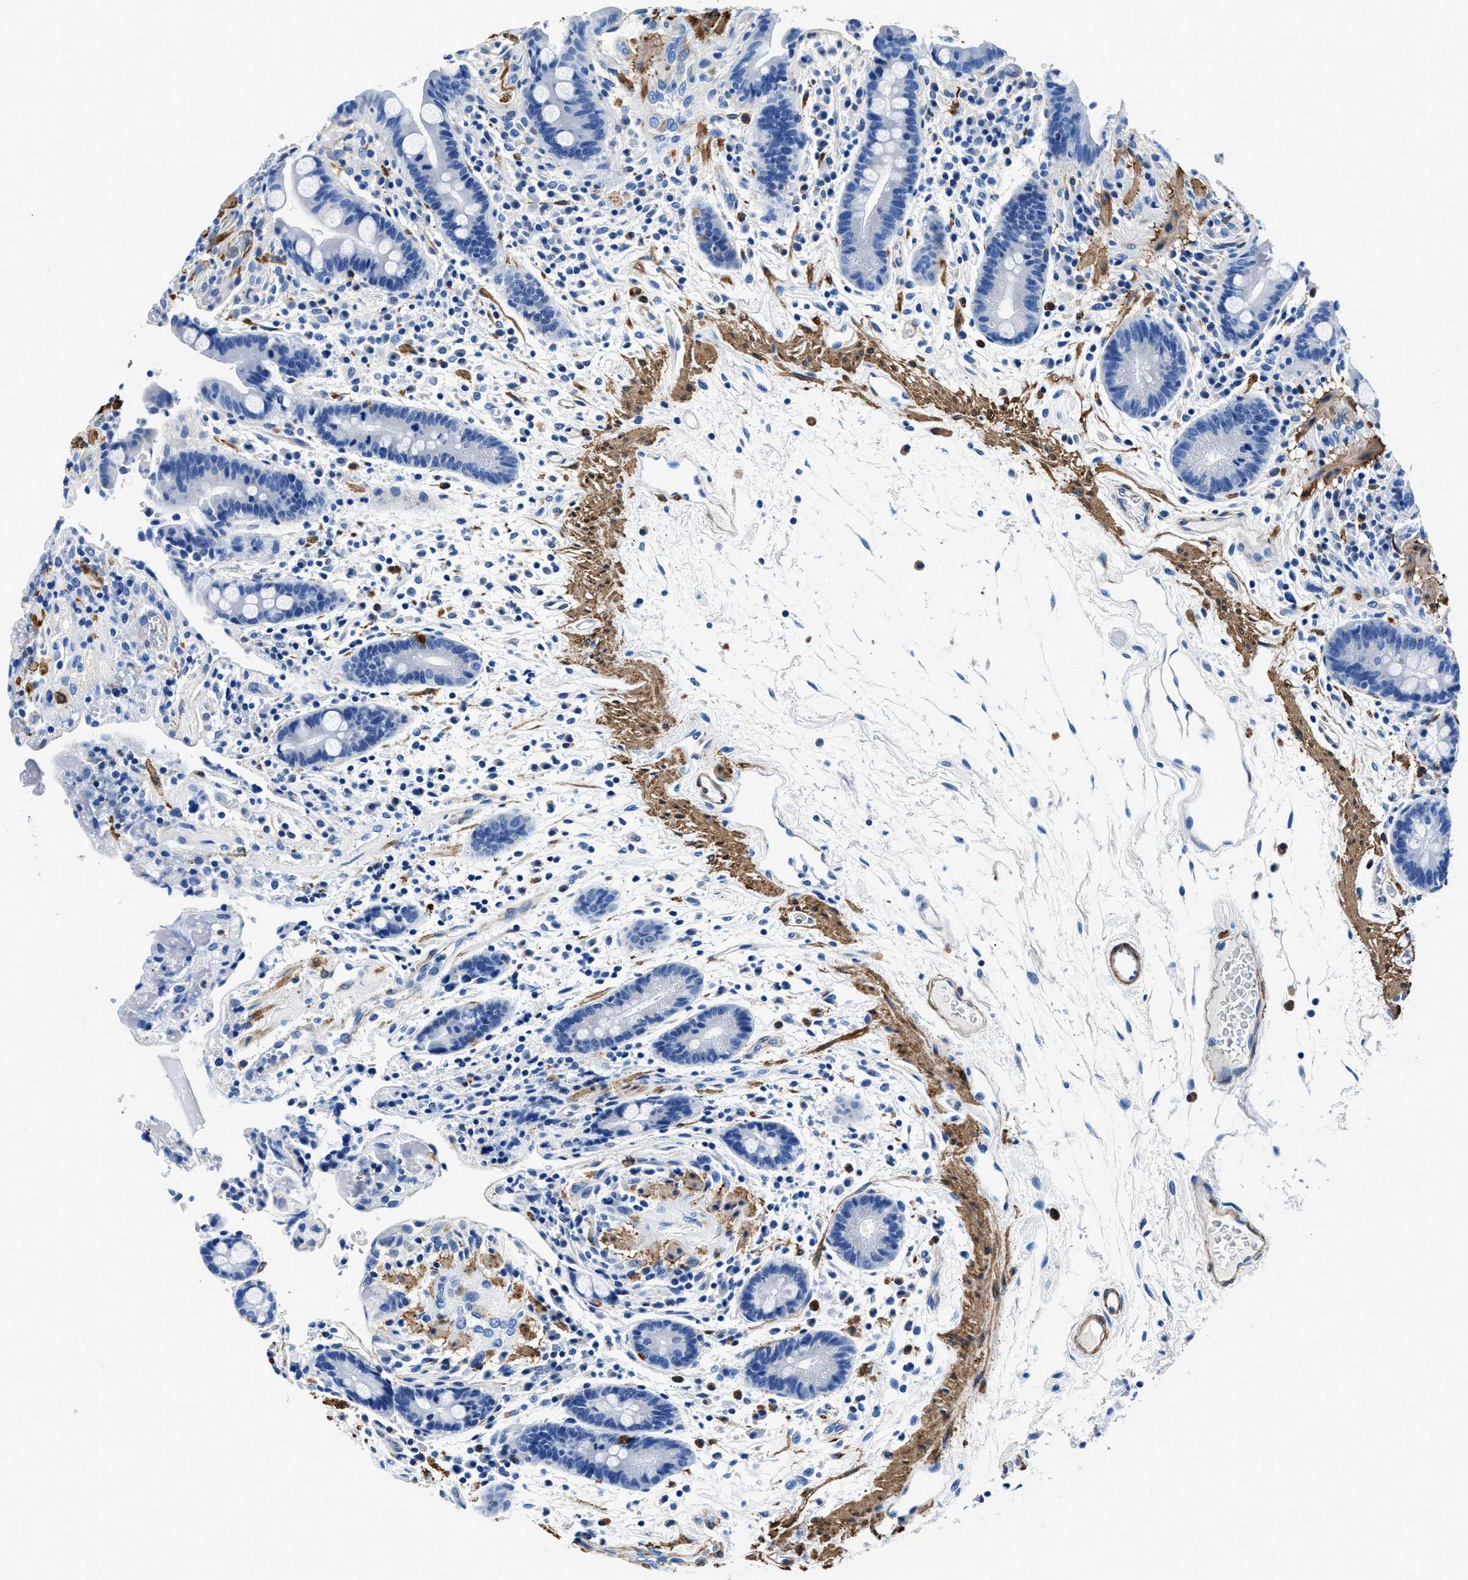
{"staining": {"intensity": "negative", "quantity": "none", "location": "none"}, "tissue": "colon", "cell_type": "Endothelial cells", "image_type": "normal", "snomed": [{"axis": "morphology", "description": "Normal tissue, NOS"}, {"axis": "topography", "description": "Colon"}], "caption": "DAB (3,3'-diaminobenzidine) immunohistochemical staining of normal human colon shows no significant staining in endothelial cells. Nuclei are stained in blue.", "gene": "TEX261", "patient": {"sex": "male", "age": 73}}